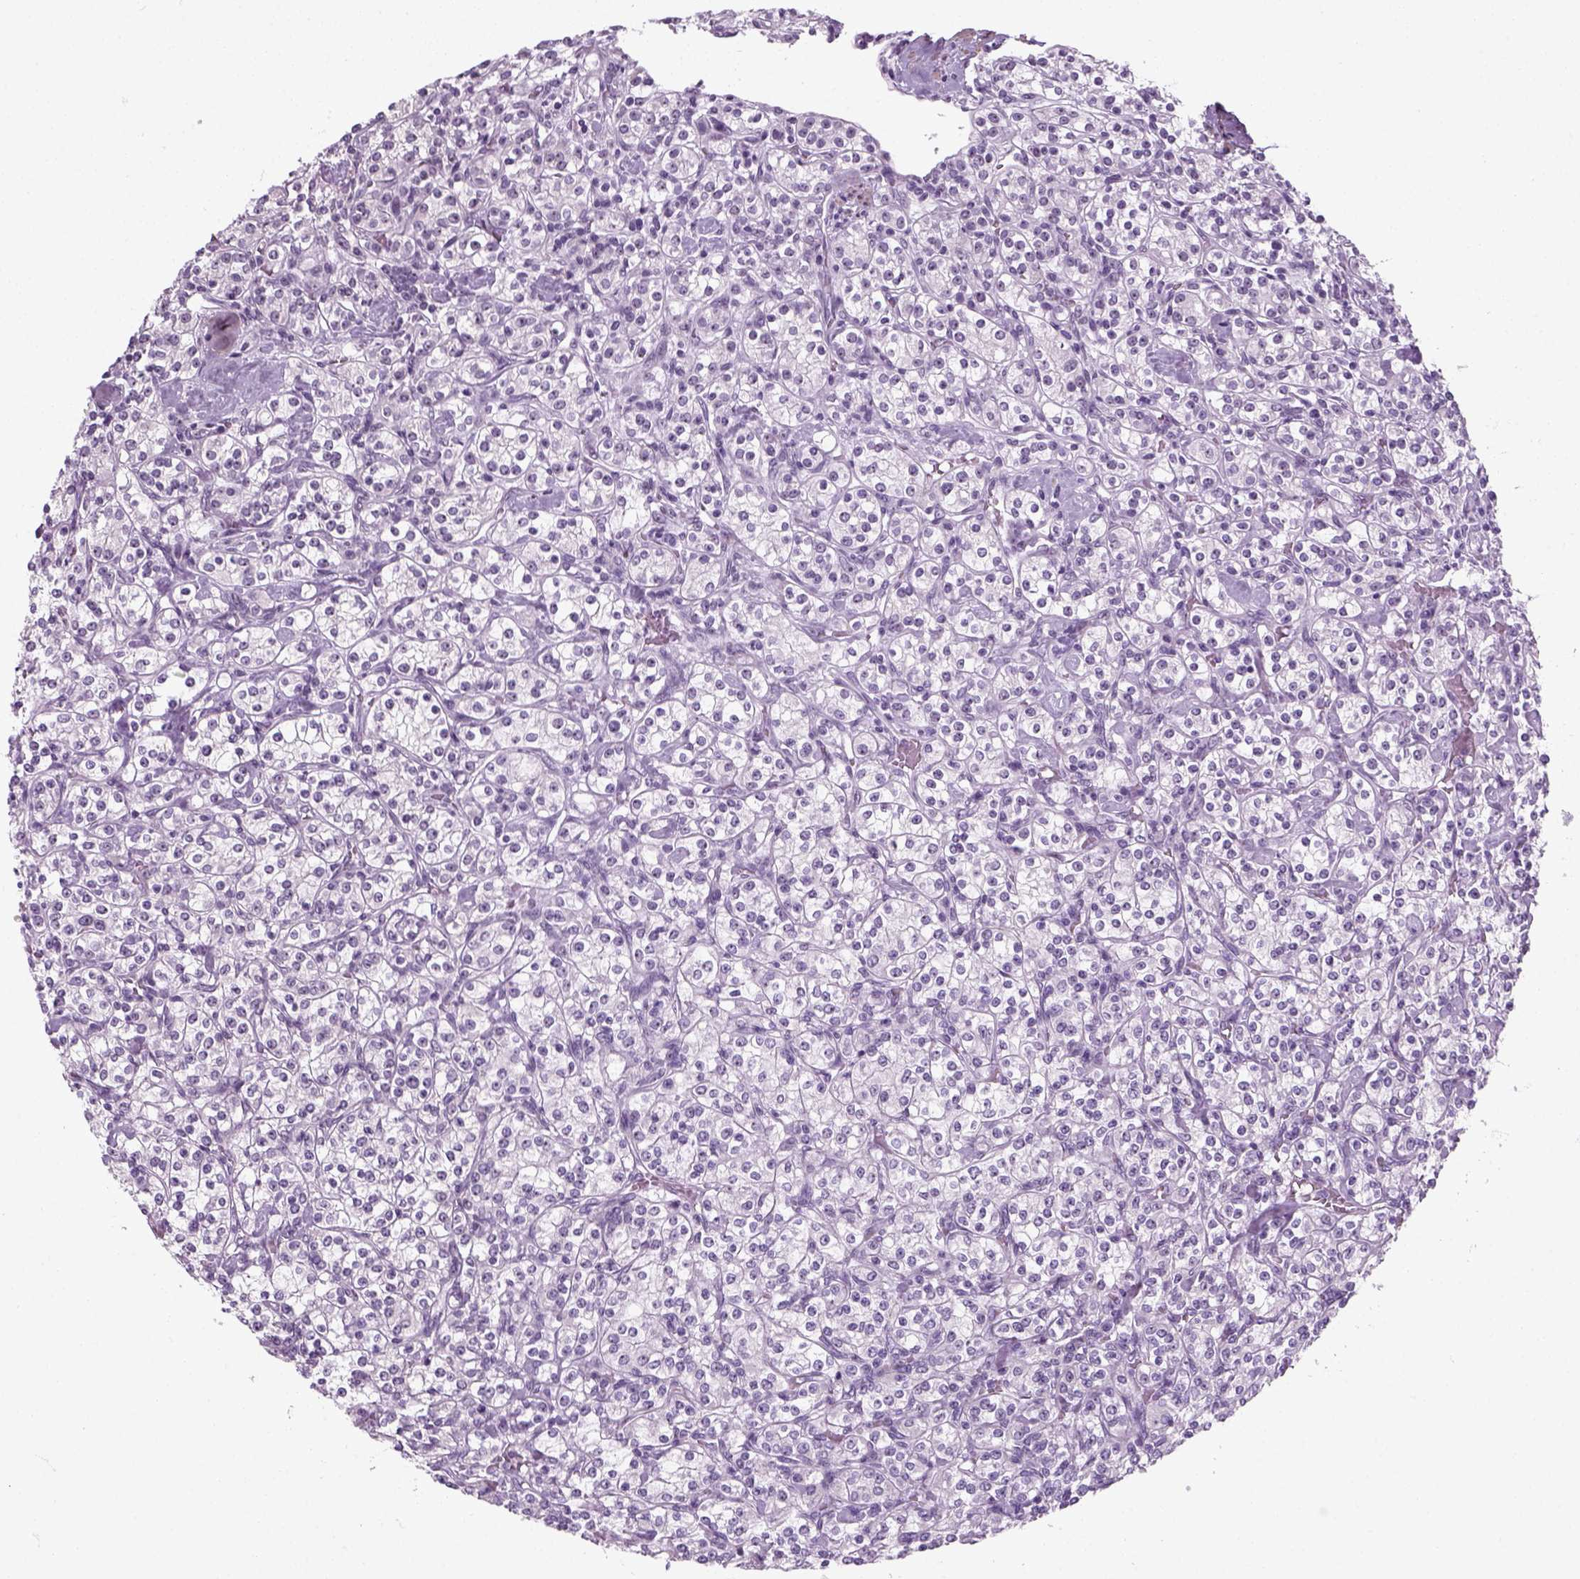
{"staining": {"intensity": "negative", "quantity": "none", "location": "none"}, "tissue": "renal cancer", "cell_type": "Tumor cells", "image_type": "cancer", "snomed": [{"axis": "morphology", "description": "Adenocarcinoma, NOS"}, {"axis": "topography", "description": "Kidney"}], "caption": "Tumor cells are negative for protein expression in human renal cancer.", "gene": "ZNF865", "patient": {"sex": "male", "age": 77}}